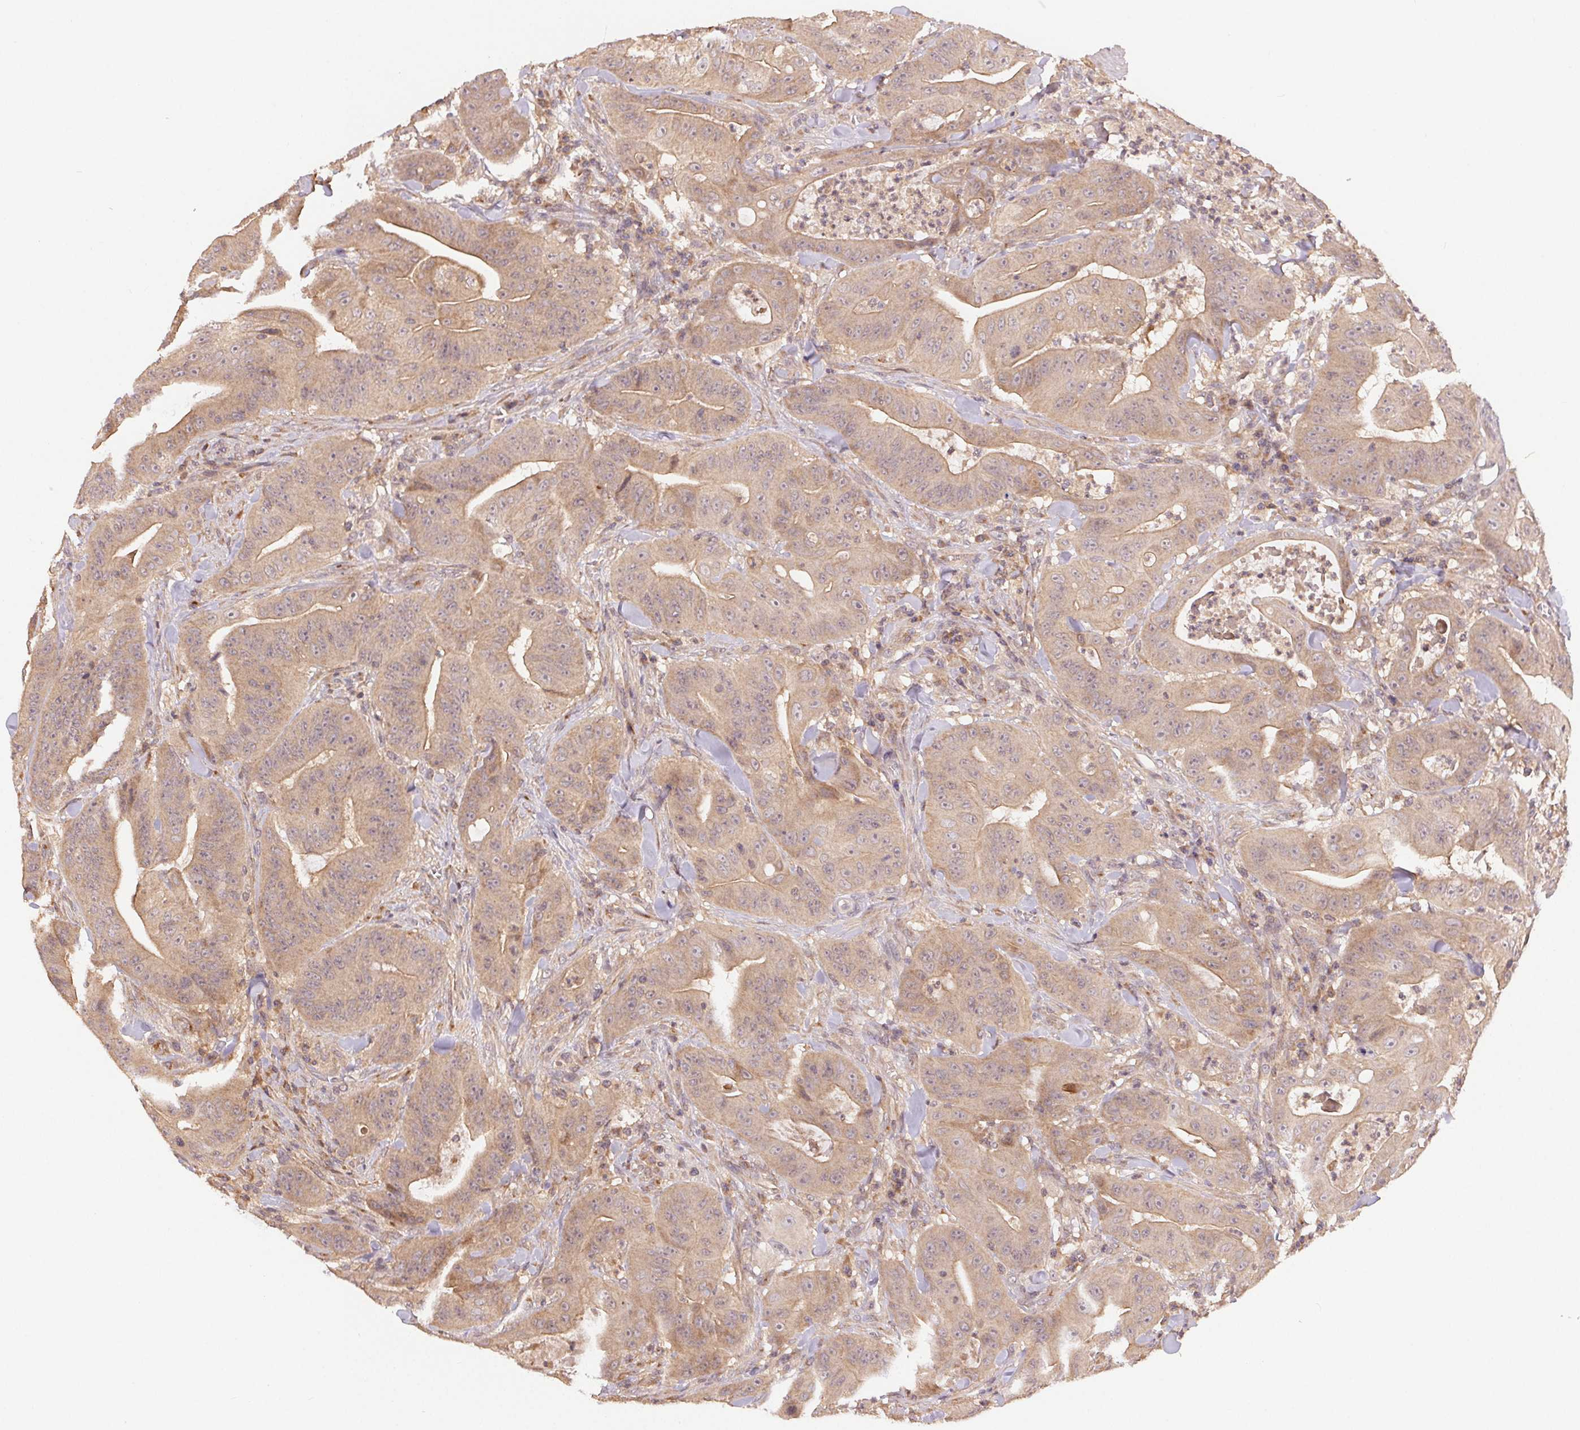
{"staining": {"intensity": "moderate", "quantity": ">75%", "location": "cytoplasmic/membranous"}, "tissue": "colorectal cancer", "cell_type": "Tumor cells", "image_type": "cancer", "snomed": [{"axis": "morphology", "description": "Adenocarcinoma, NOS"}, {"axis": "topography", "description": "Colon"}], "caption": "IHC (DAB (3,3'-diaminobenzidine)) staining of colorectal cancer displays moderate cytoplasmic/membranous protein positivity in about >75% of tumor cells.", "gene": "MAPKAPK2", "patient": {"sex": "male", "age": 33}}